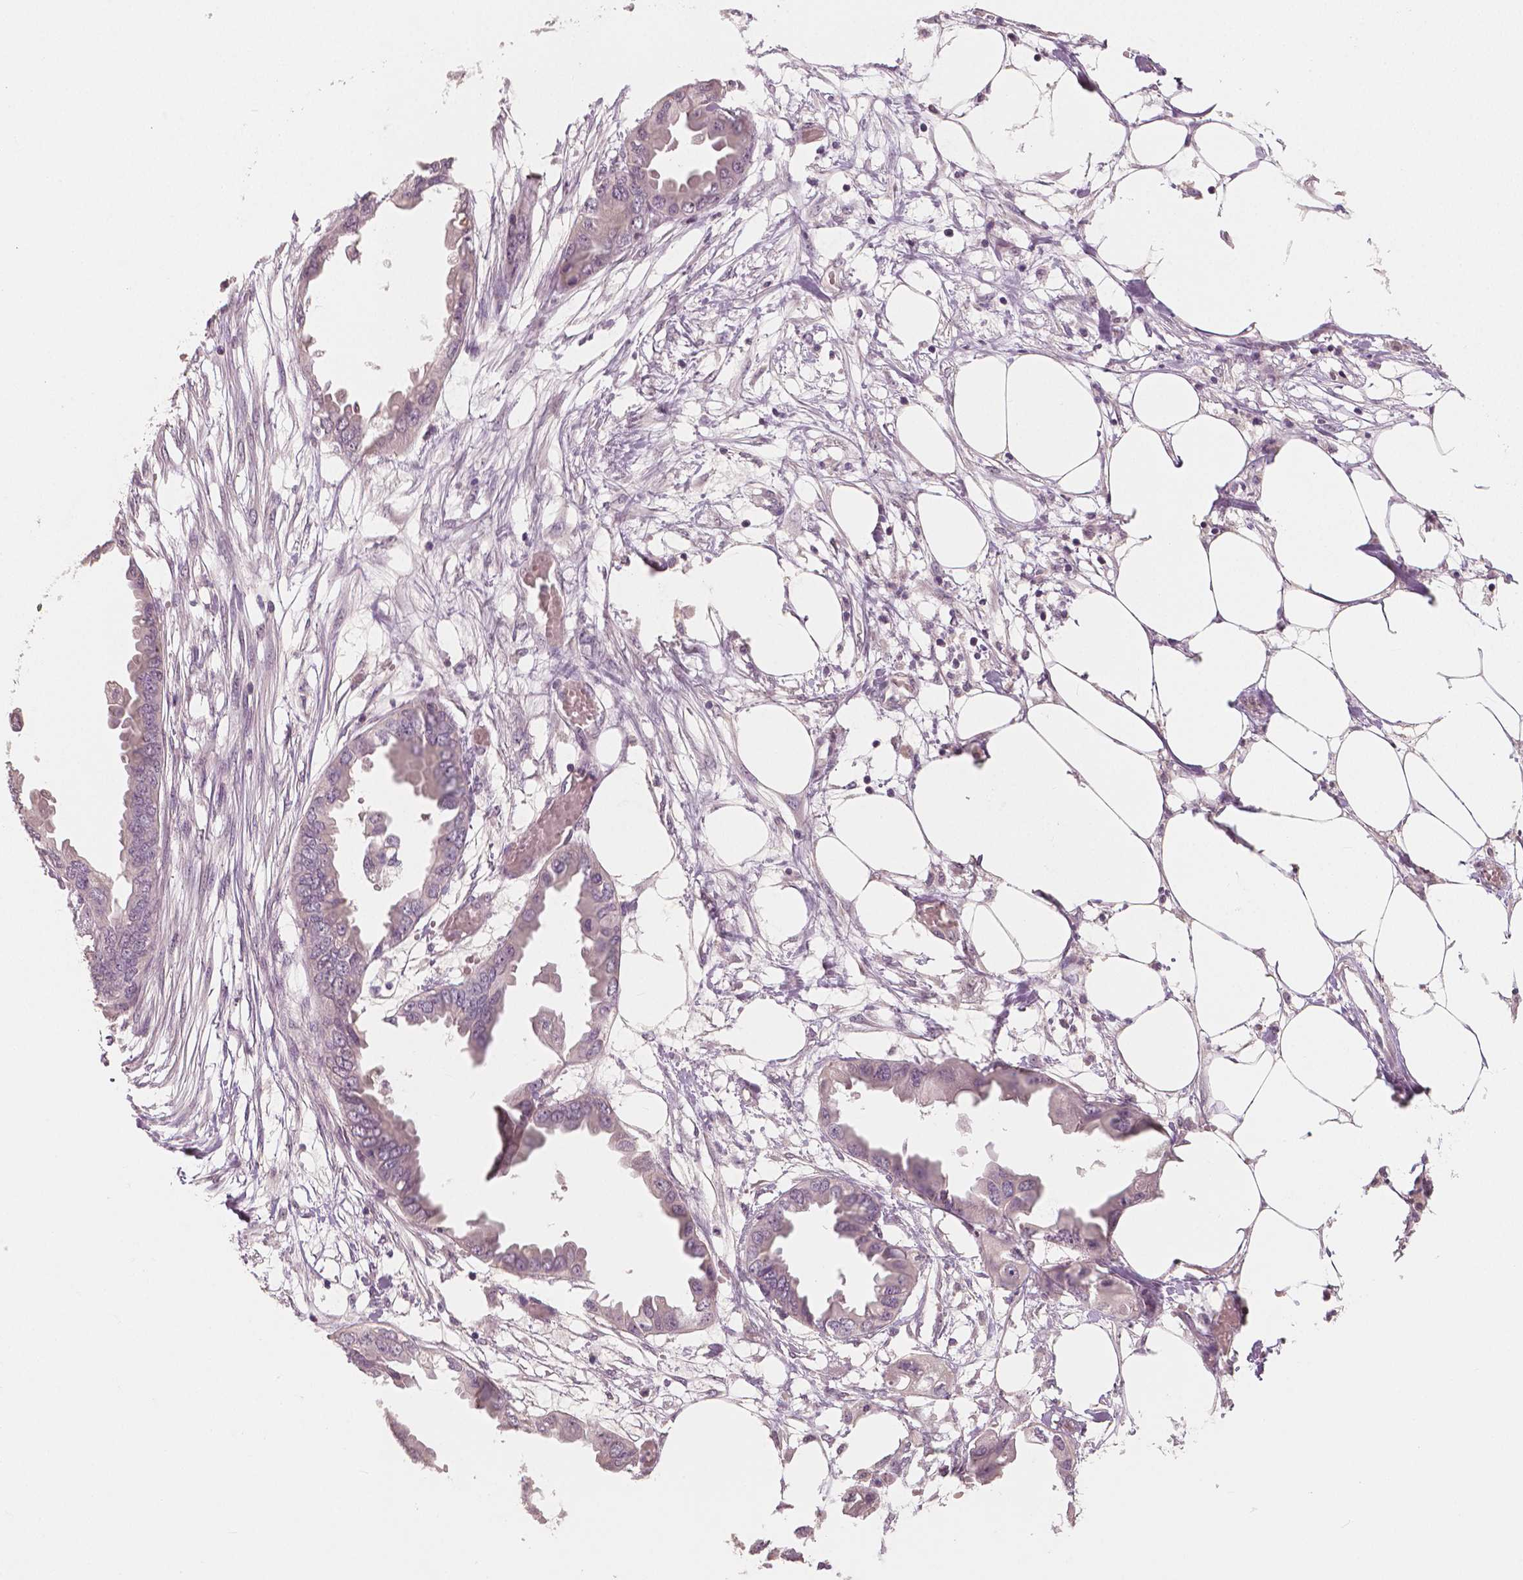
{"staining": {"intensity": "negative", "quantity": "none", "location": "none"}, "tissue": "endometrial cancer", "cell_type": "Tumor cells", "image_type": "cancer", "snomed": [{"axis": "morphology", "description": "Adenocarcinoma, NOS"}, {"axis": "morphology", "description": "Adenocarcinoma, metastatic, NOS"}, {"axis": "topography", "description": "Adipose tissue"}, {"axis": "topography", "description": "Endometrium"}], "caption": "IHC histopathology image of endometrial cancer stained for a protein (brown), which demonstrates no staining in tumor cells. The staining was performed using DAB to visualize the protein expression in brown, while the nuclei were stained in blue with hematoxylin (Magnification: 20x).", "gene": "RNASE7", "patient": {"sex": "female", "age": 67}}